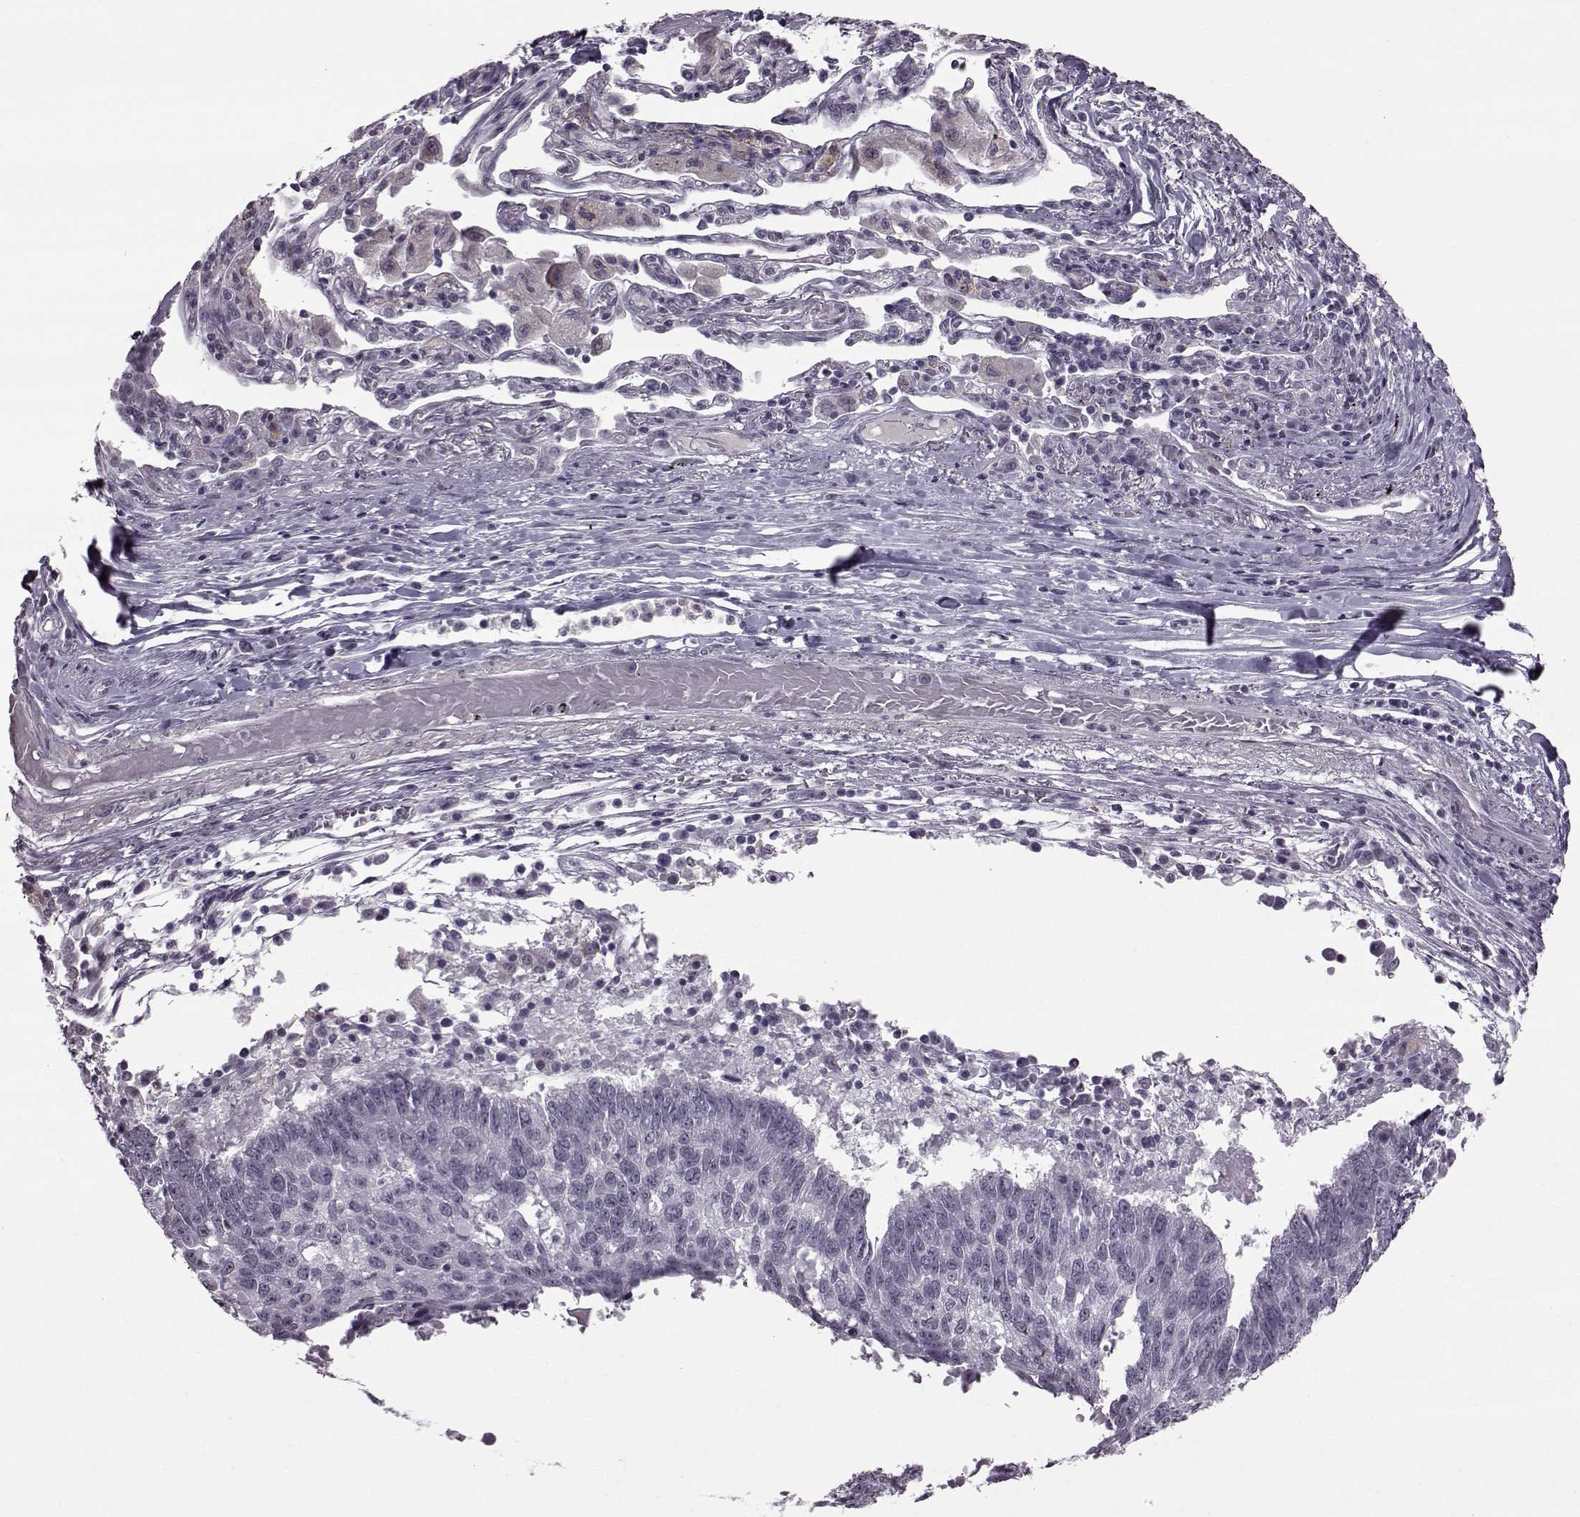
{"staining": {"intensity": "negative", "quantity": "none", "location": "none"}, "tissue": "lung cancer", "cell_type": "Tumor cells", "image_type": "cancer", "snomed": [{"axis": "morphology", "description": "Squamous cell carcinoma, NOS"}, {"axis": "topography", "description": "Lung"}], "caption": "High magnification brightfield microscopy of lung squamous cell carcinoma stained with DAB (3,3'-diaminobenzidine) (brown) and counterstained with hematoxylin (blue): tumor cells show no significant expression.", "gene": "SLC28A2", "patient": {"sex": "male", "age": 73}}